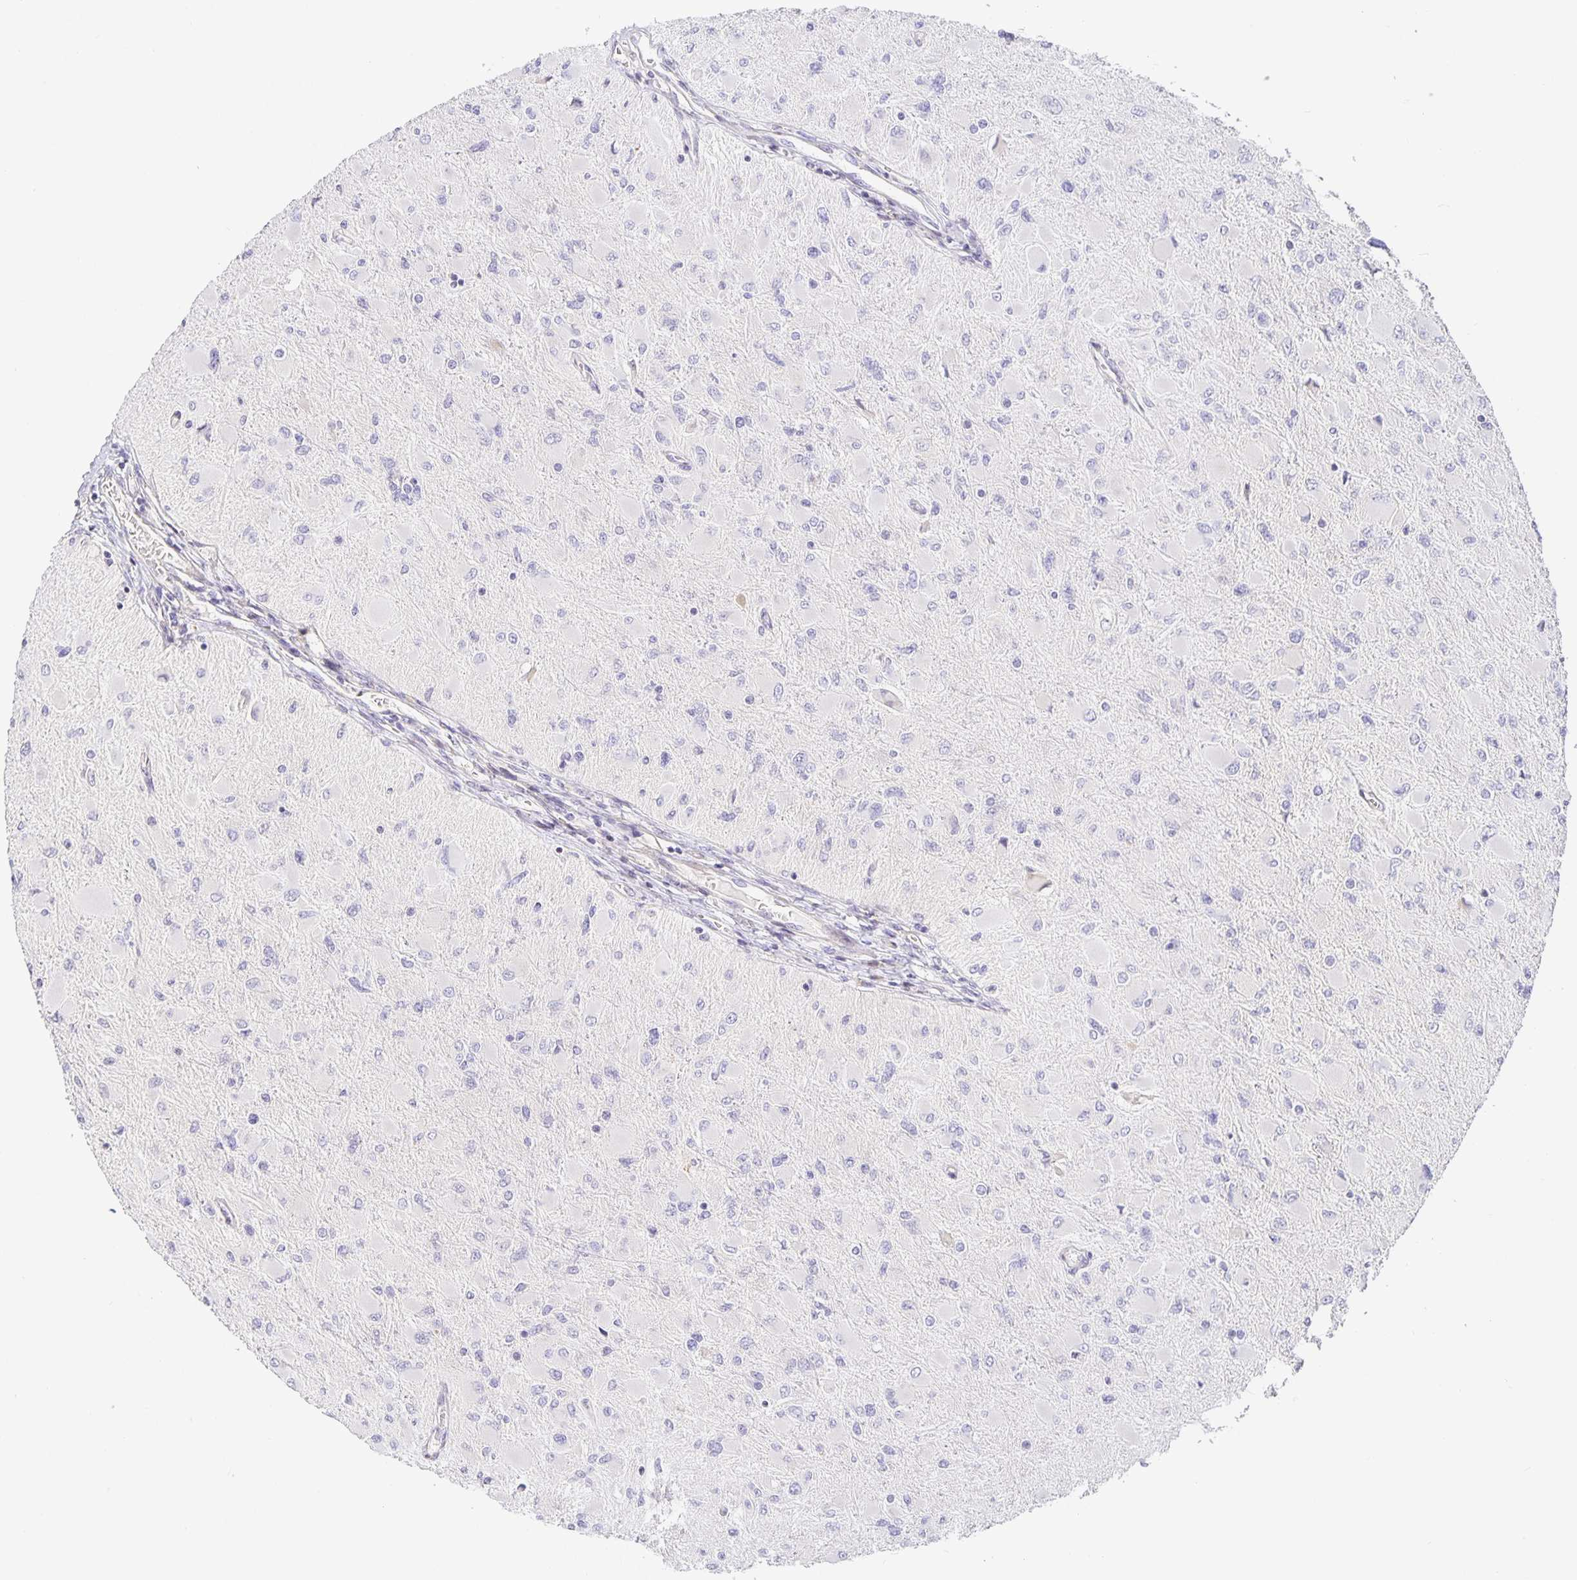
{"staining": {"intensity": "negative", "quantity": "none", "location": "none"}, "tissue": "glioma", "cell_type": "Tumor cells", "image_type": "cancer", "snomed": [{"axis": "morphology", "description": "Glioma, malignant, High grade"}, {"axis": "topography", "description": "Cerebral cortex"}], "caption": "Malignant glioma (high-grade) was stained to show a protein in brown. There is no significant staining in tumor cells.", "gene": "TJP3", "patient": {"sex": "female", "age": 36}}